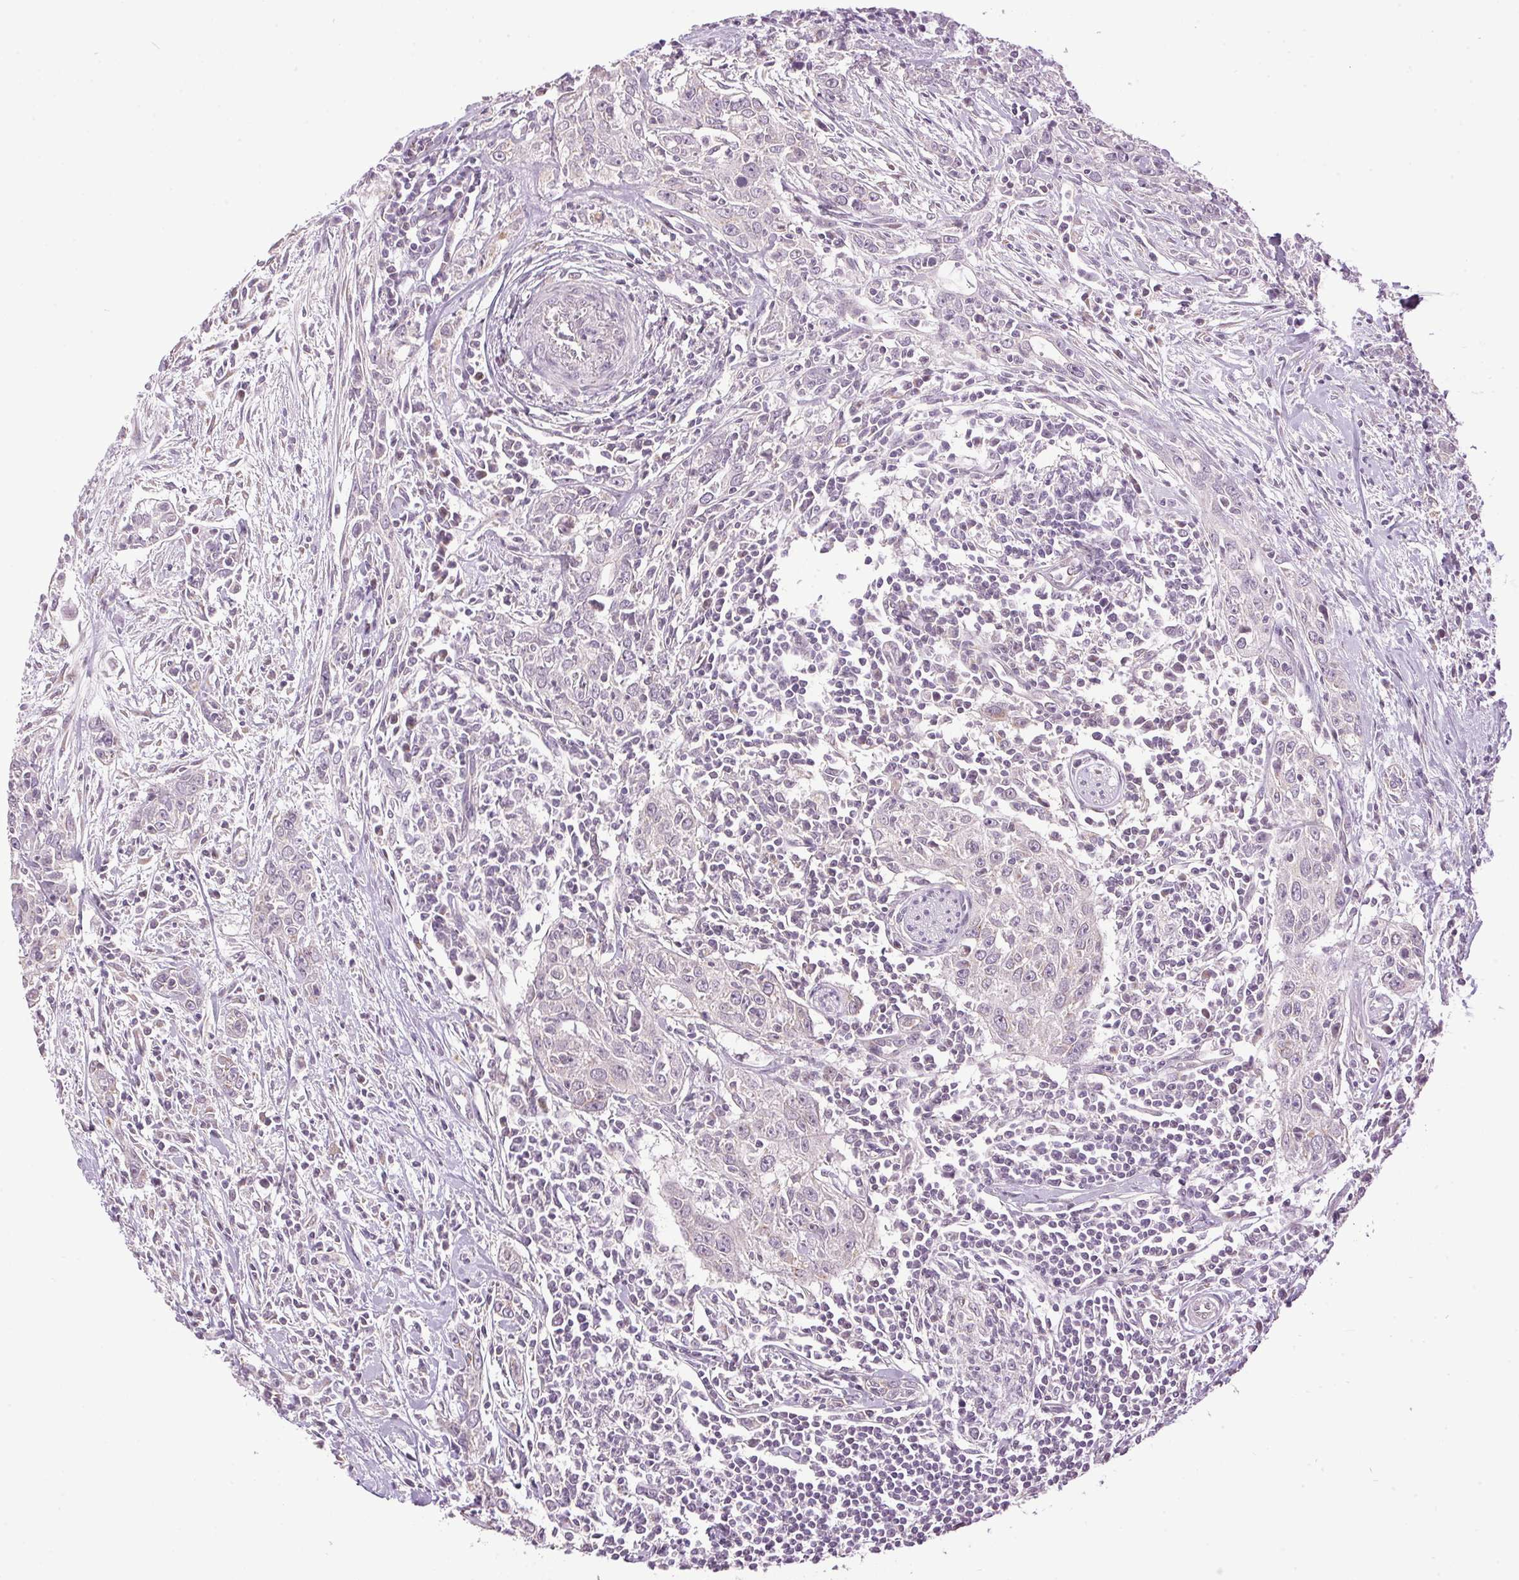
{"staining": {"intensity": "negative", "quantity": "none", "location": "none"}, "tissue": "urothelial cancer", "cell_type": "Tumor cells", "image_type": "cancer", "snomed": [{"axis": "morphology", "description": "Urothelial carcinoma, High grade"}, {"axis": "topography", "description": "Urinary bladder"}], "caption": "An IHC photomicrograph of high-grade urothelial carcinoma is shown. There is no staining in tumor cells of high-grade urothelial carcinoma. Nuclei are stained in blue.", "gene": "GOLPH3", "patient": {"sex": "male", "age": 83}}